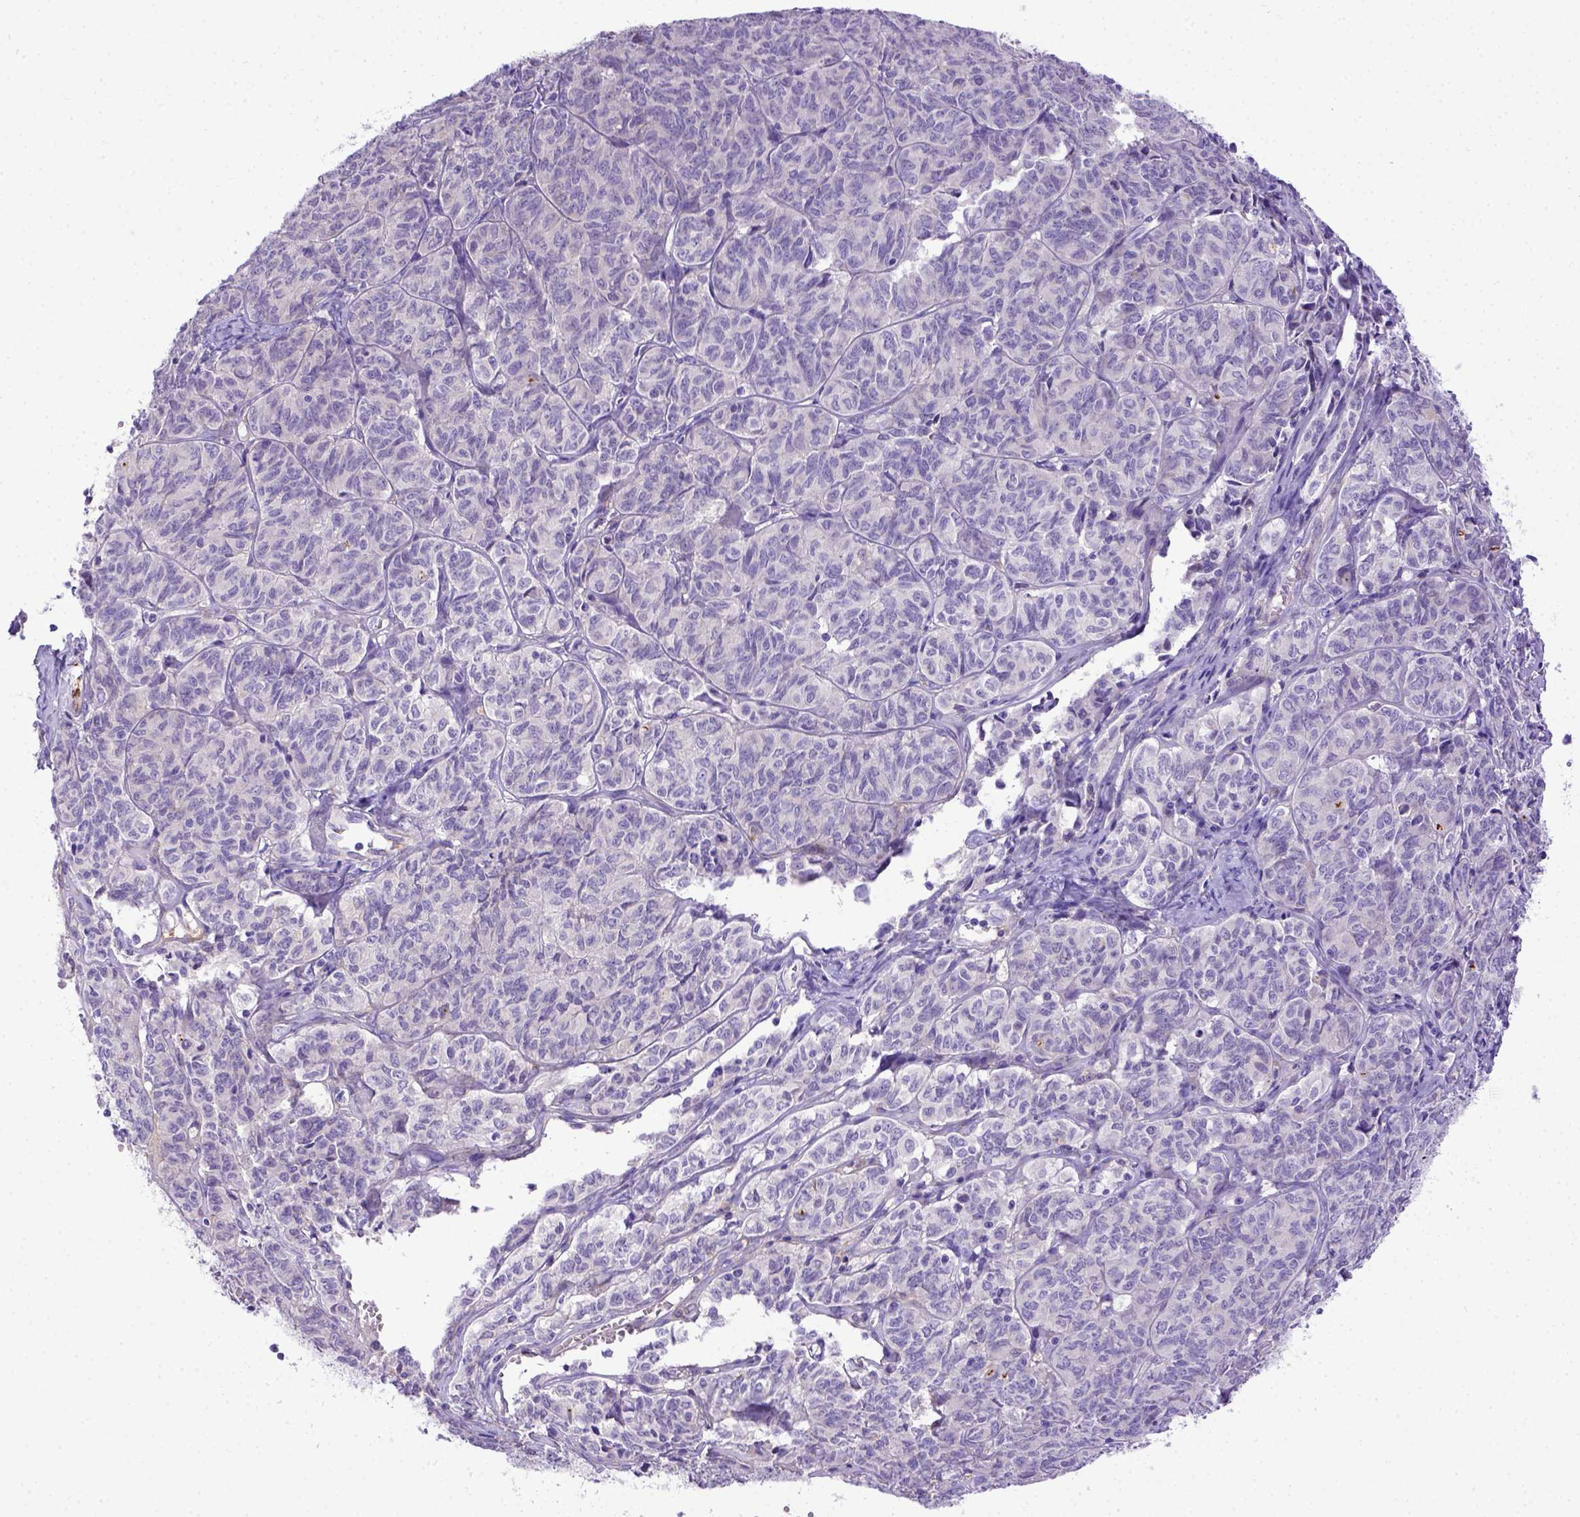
{"staining": {"intensity": "negative", "quantity": "none", "location": "none"}, "tissue": "ovarian cancer", "cell_type": "Tumor cells", "image_type": "cancer", "snomed": [{"axis": "morphology", "description": "Carcinoma, endometroid"}, {"axis": "topography", "description": "Ovary"}], "caption": "Immunohistochemistry micrograph of neoplastic tissue: human ovarian cancer stained with DAB (3,3'-diaminobenzidine) demonstrates no significant protein staining in tumor cells.", "gene": "CFAP300", "patient": {"sex": "female", "age": 80}}